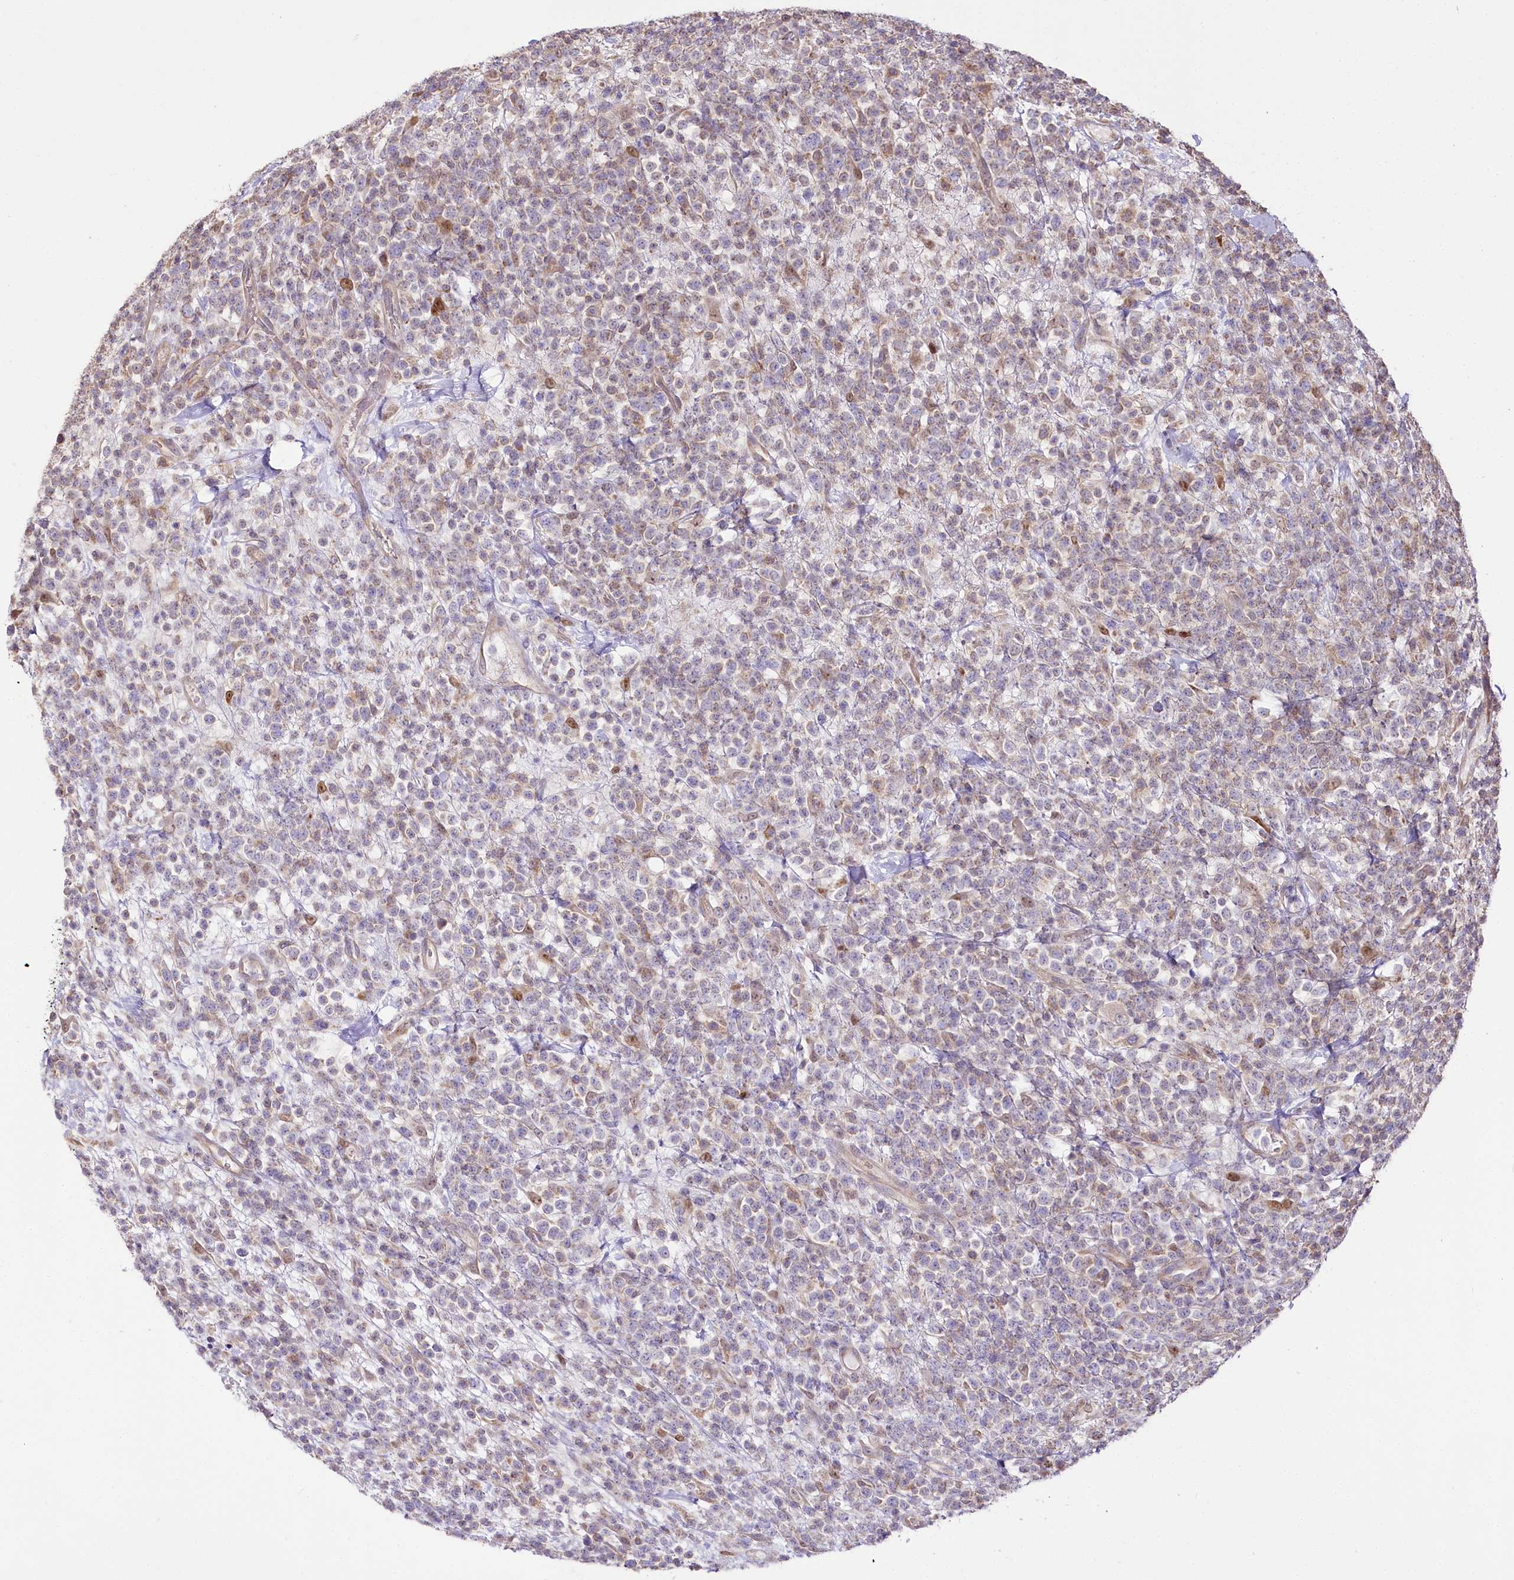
{"staining": {"intensity": "negative", "quantity": "none", "location": "none"}, "tissue": "lymphoma", "cell_type": "Tumor cells", "image_type": "cancer", "snomed": [{"axis": "morphology", "description": "Malignant lymphoma, non-Hodgkin's type, High grade"}, {"axis": "topography", "description": "Colon"}], "caption": "The immunohistochemistry (IHC) image has no significant staining in tumor cells of malignant lymphoma, non-Hodgkin's type (high-grade) tissue. The staining was performed using DAB to visualize the protein expression in brown, while the nuclei were stained in blue with hematoxylin (Magnification: 20x).", "gene": "ZNF226", "patient": {"sex": "female", "age": 53}}